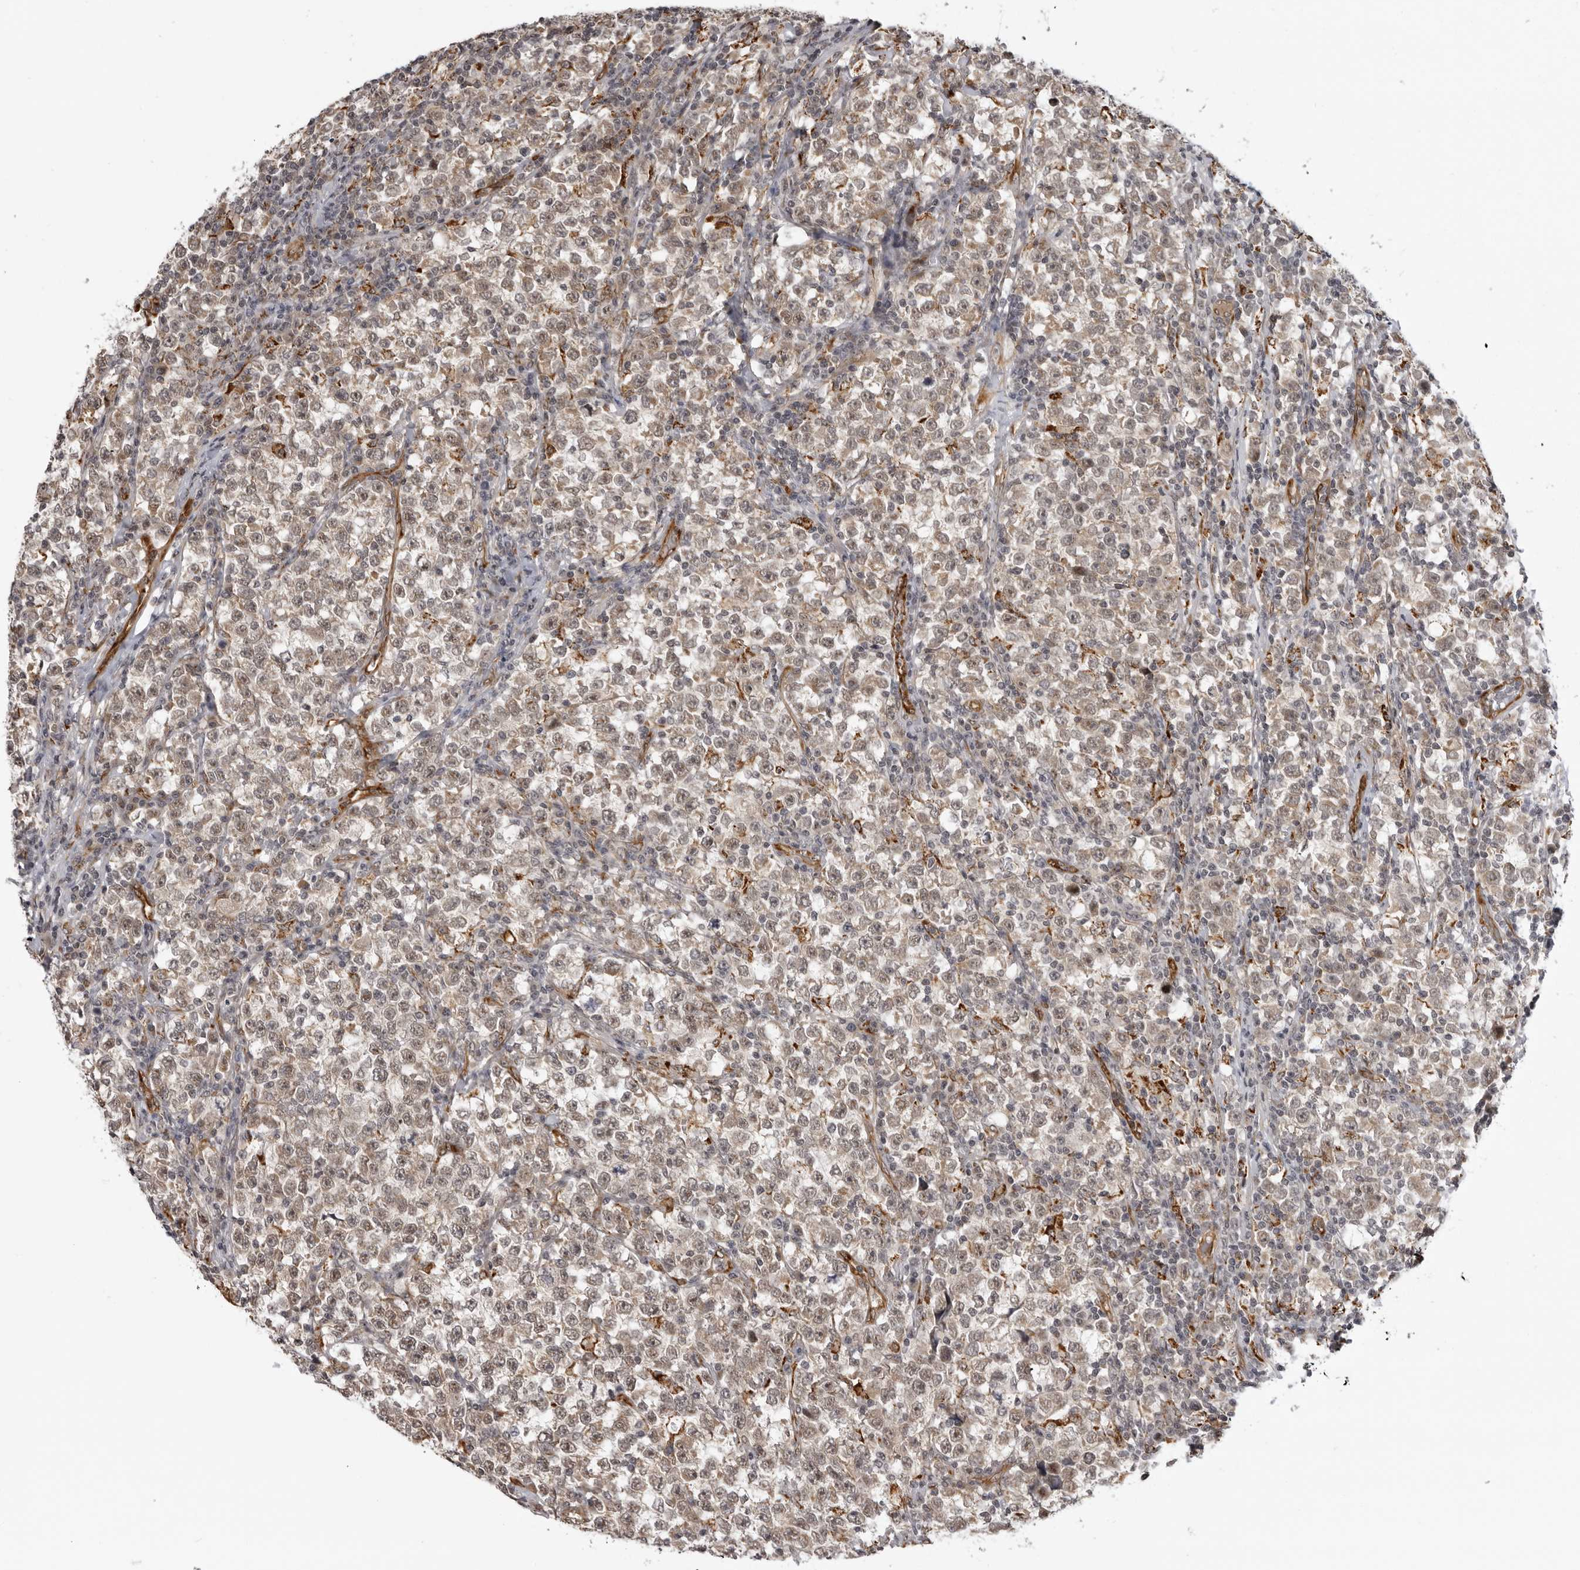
{"staining": {"intensity": "weak", "quantity": "<25%", "location": "cytoplasmic/membranous"}, "tissue": "testis cancer", "cell_type": "Tumor cells", "image_type": "cancer", "snomed": [{"axis": "morphology", "description": "Normal tissue, NOS"}, {"axis": "morphology", "description": "Seminoma, NOS"}, {"axis": "topography", "description": "Testis"}], "caption": "Tumor cells show no significant protein positivity in testis seminoma. (Immunohistochemistry (ihc), brightfield microscopy, high magnification).", "gene": "DNAH14", "patient": {"sex": "male", "age": 43}}